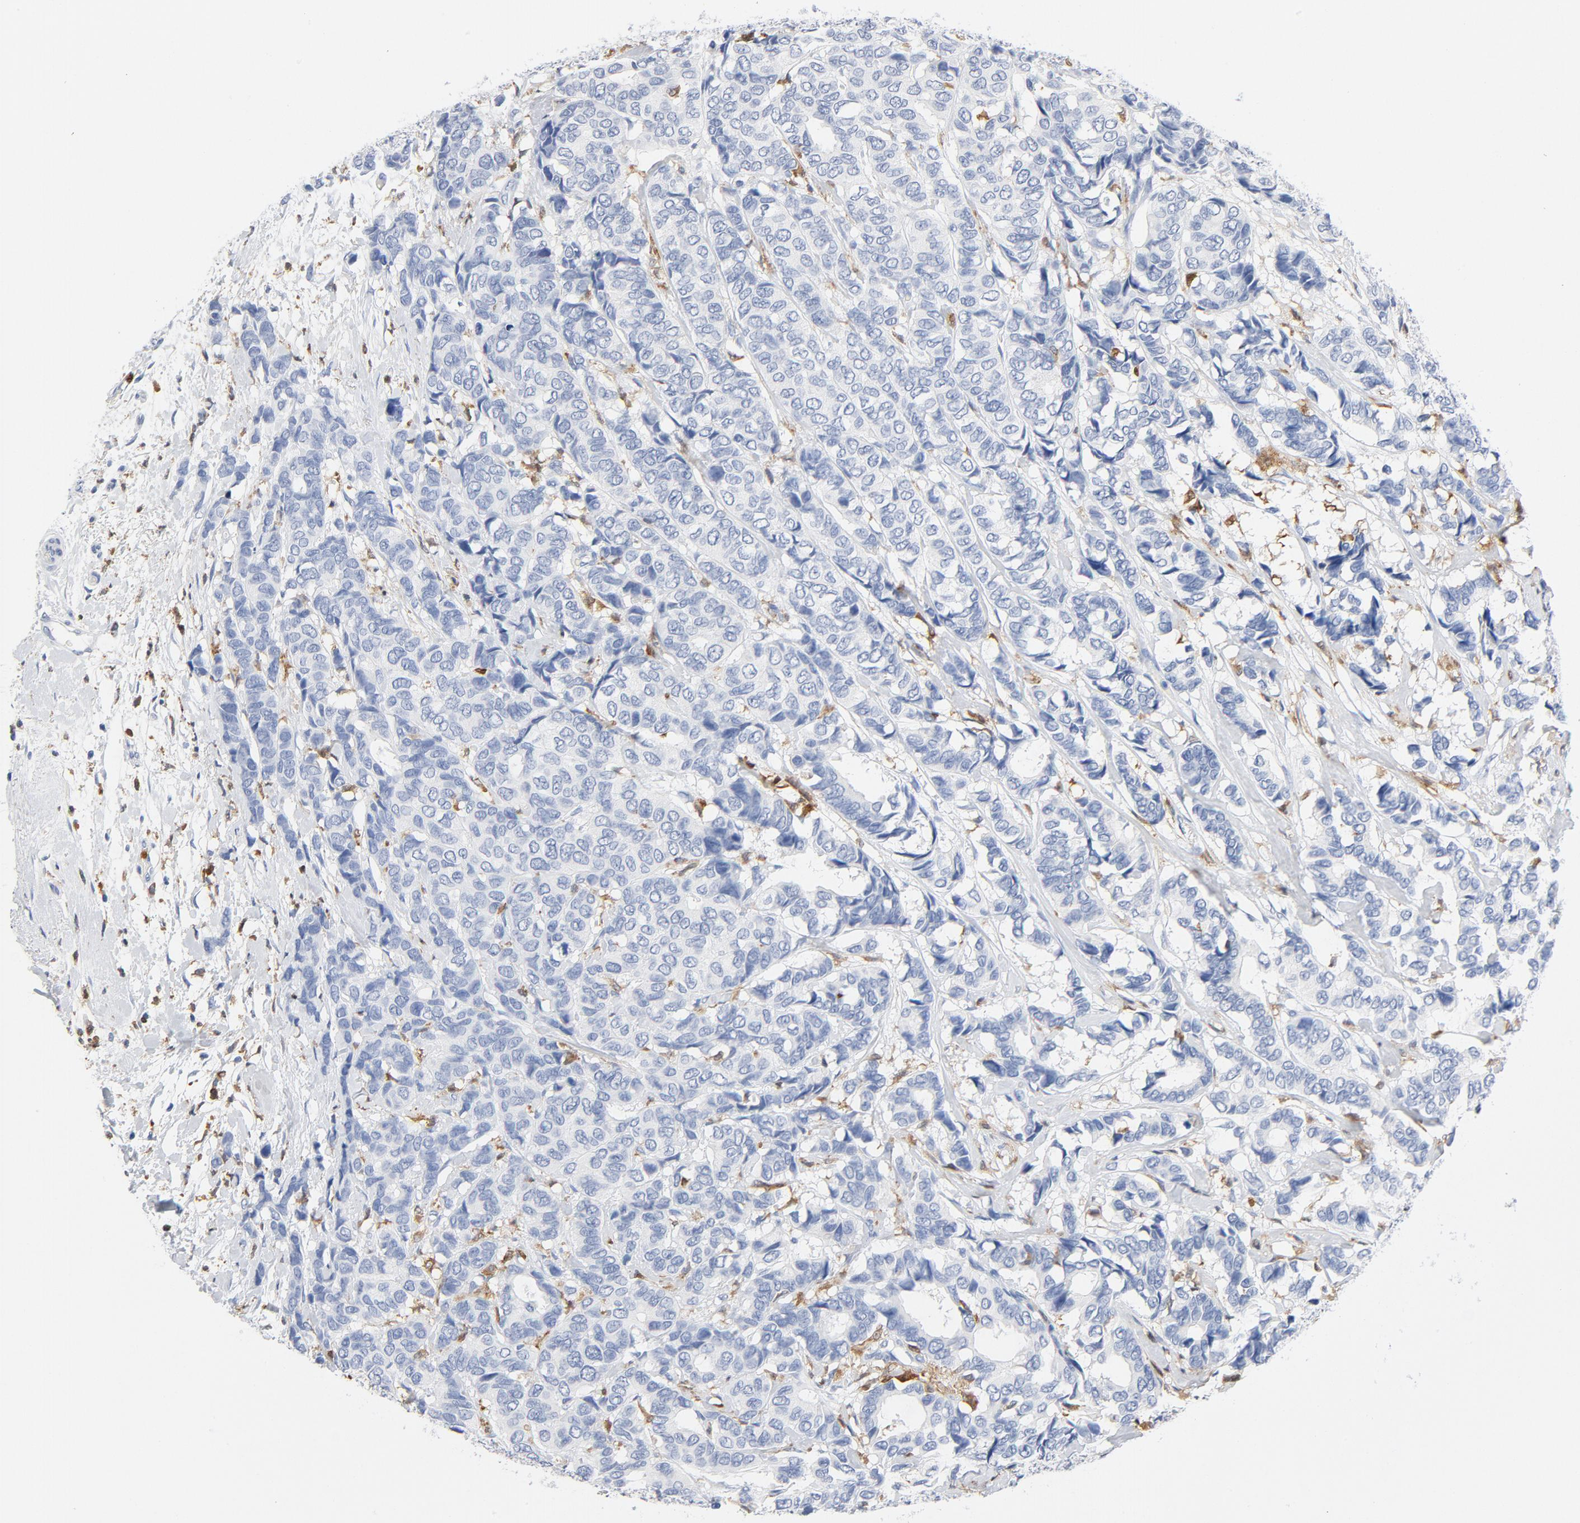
{"staining": {"intensity": "negative", "quantity": "none", "location": "none"}, "tissue": "breast cancer", "cell_type": "Tumor cells", "image_type": "cancer", "snomed": [{"axis": "morphology", "description": "Duct carcinoma"}, {"axis": "topography", "description": "Breast"}], "caption": "A high-resolution photomicrograph shows immunohistochemistry staining of breast infiltrating ductal carcinoma, which exhibits no significant staining in tumor cells.", "gene": "NCF1", "patient": {"sex": "female", "age": 87}}